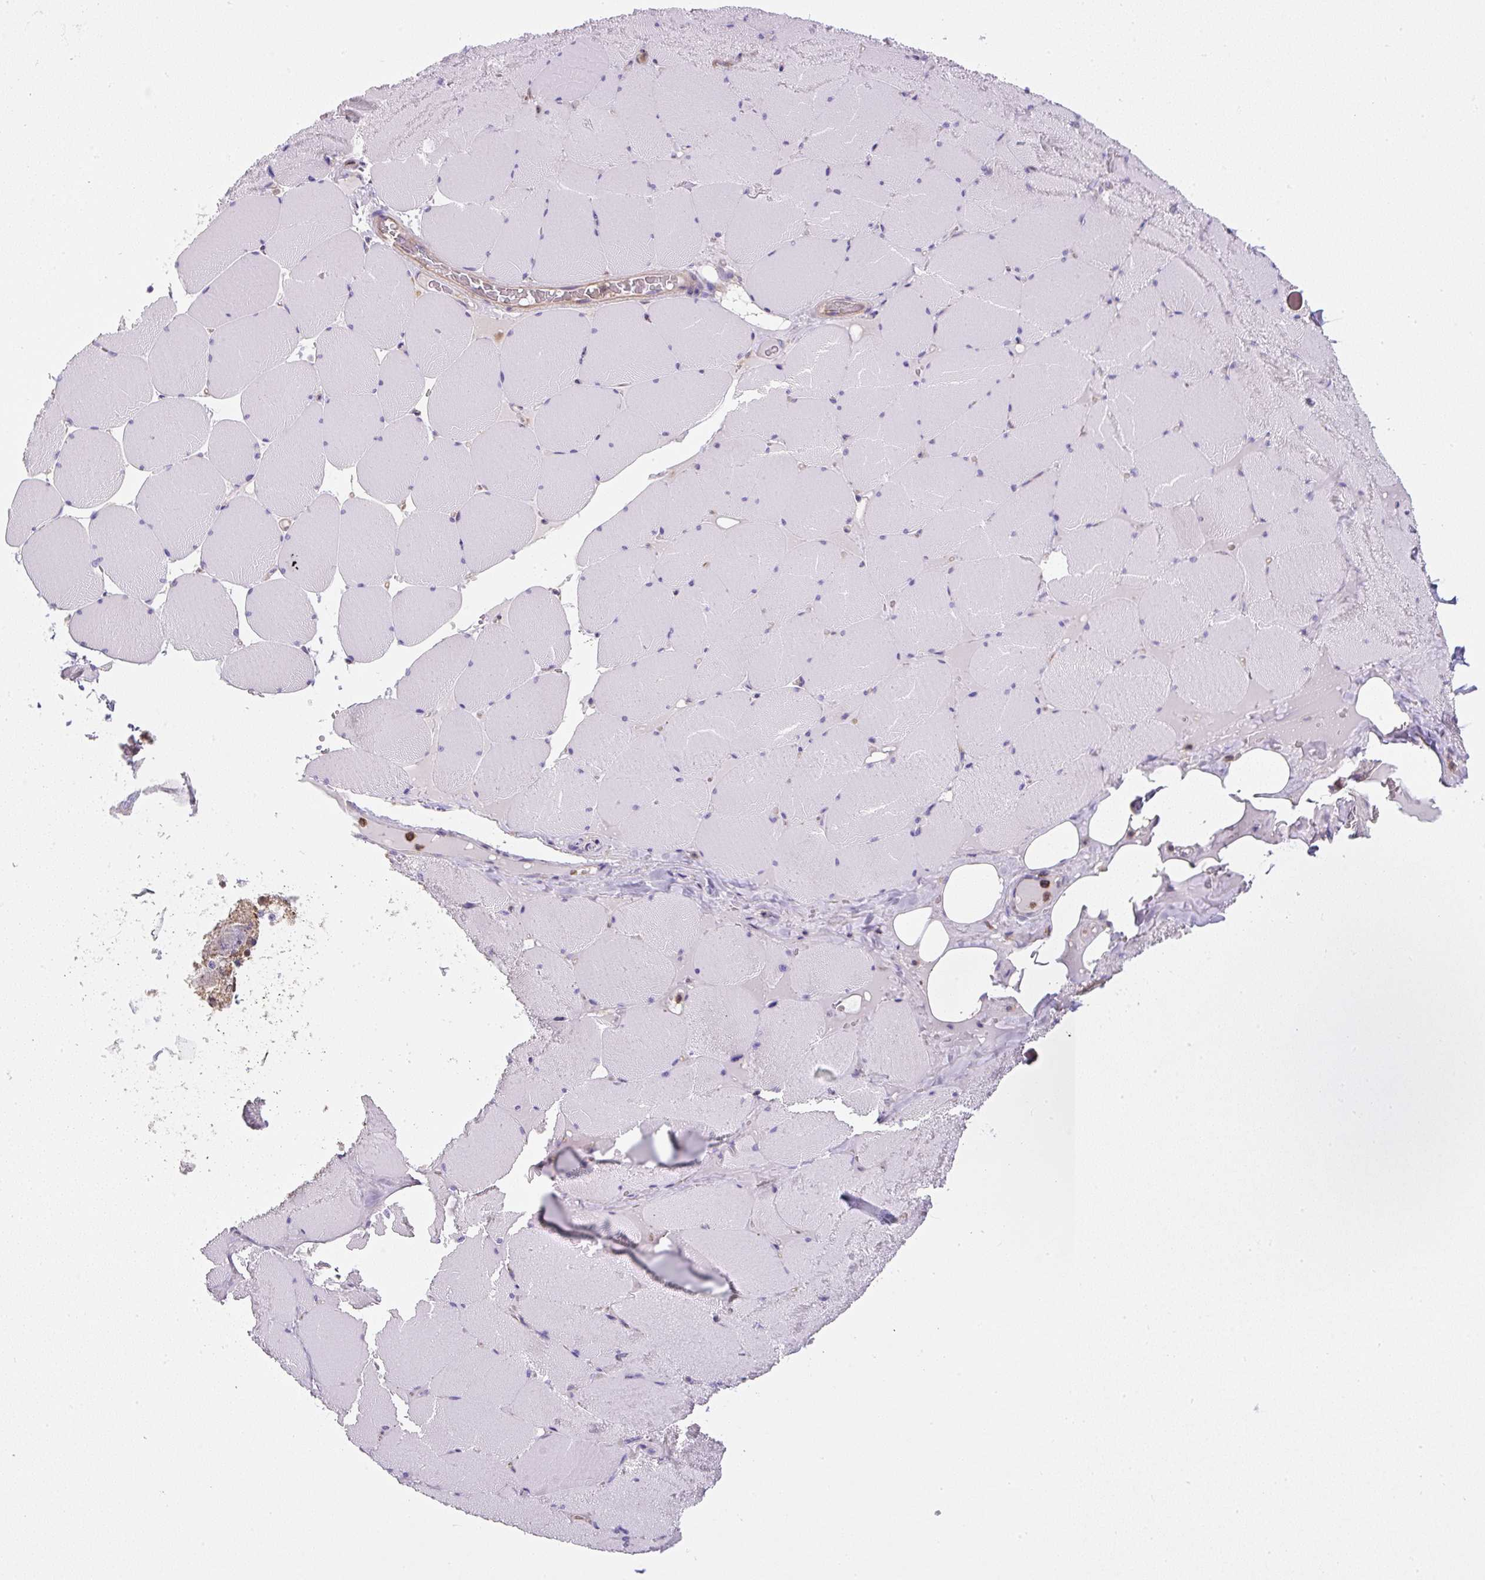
{"staining": {"intensity": "negative", "quantity": "none", "location": "none"}, "tissue": "skeletal muscle", "cell_type": "Myocytes", "image_type": "normal", "snomed": [{"axis": "morphology", "description": "Normal tissue, NOS"}, {"axis": "topography", "description": "Skeletal muscle"}, {"axis": "topography", "description": "Head-Neck"}], "caption": "Myocytes show no significant positivity in unremarkable skeletal muscle. (Brightfield microscopy of DAB (3,3'-diaminobenzidine) immunohistochemistry at high magnification).", "gene": "PIP5KL1", "patient": {"sex": "male", "age": 66}}